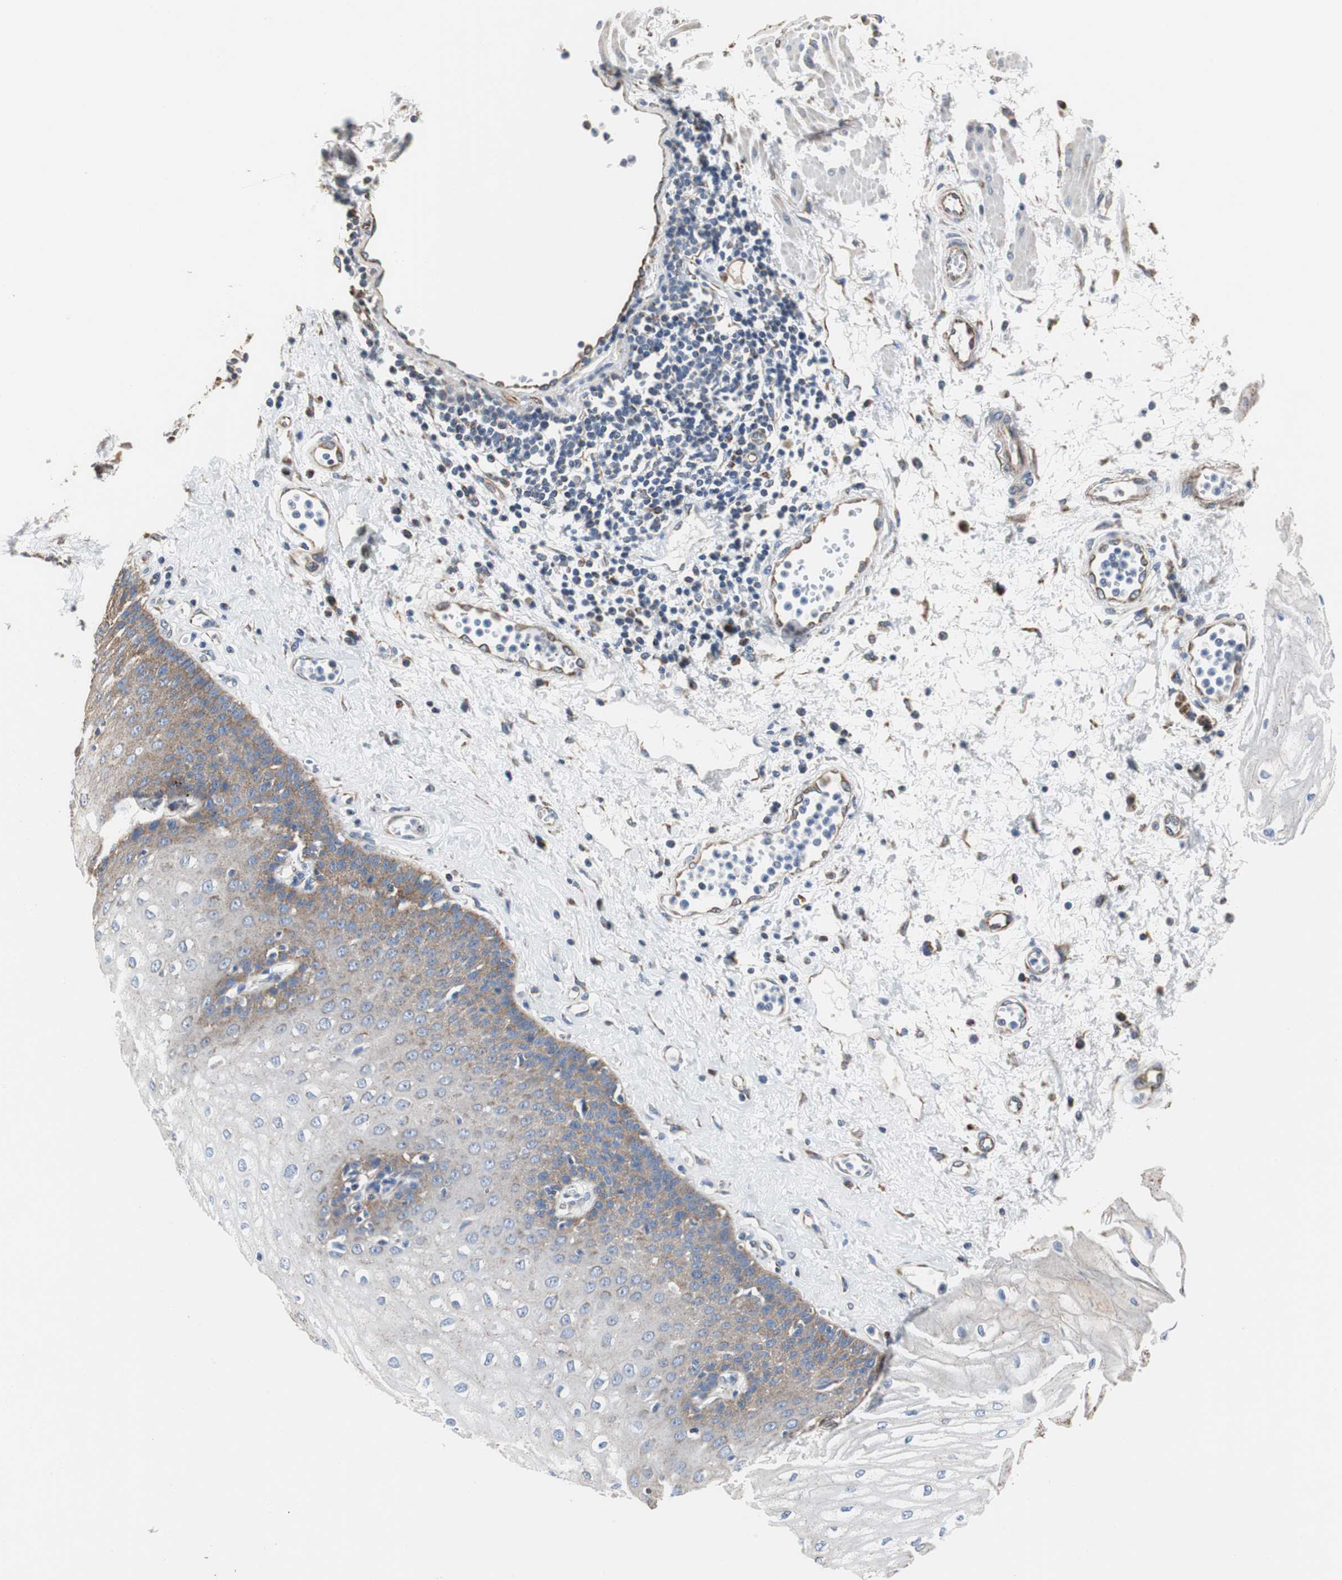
{"staining": {"intensity": "moderate", "quantity": "25%-75%", "location": "cytoplasmic/membranous"}, "tissue": "esophagus", "cell_type": "Squamous epithelial cells", "image_type": "normal", "snomed": [{"axis": "morphology", "description": "Normal tissue, NOS"}, {"axis": "morphology", "description": "Squamous cell carcinoma, NOS"}, {"axis": "topography", "description": "Esophagus"}], "caption": "A micrograph of human esophagus stained for a protein displays moderate cytoplasmic/membranous brown staining in squamous epithelial cells.", "gene": "PCK1", "patient": {"sex": "male", "age": 65}}